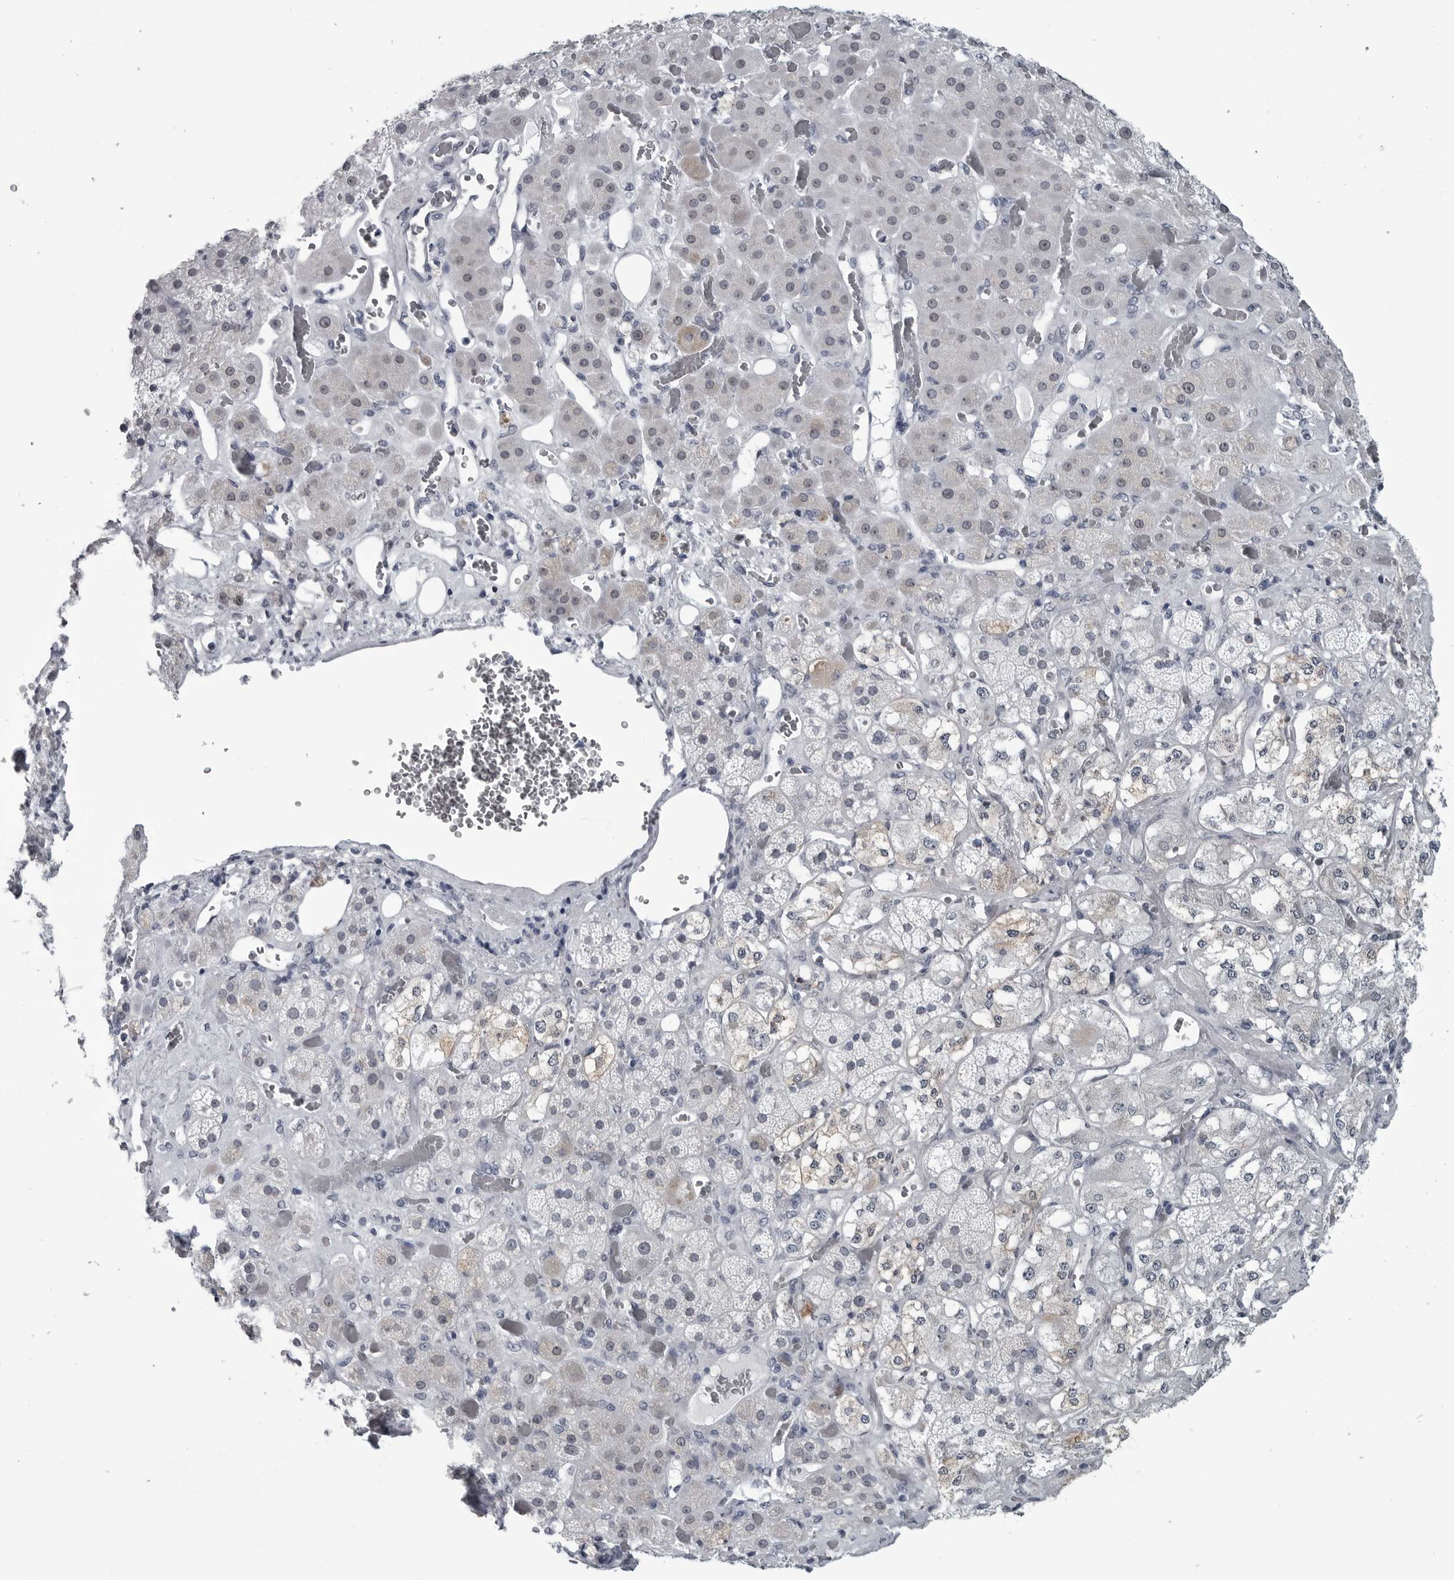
{"staining": {"intensity": "weak", "quantity": "<25%", "location": "cytoplasmic/membranous"}, "tissue": "adrenal gland", "cell_type": "Glandular cells", "image_type": "normal", "snomed": [{"axis": "morphology", "description": "Normal tissue, NOS"}, {"axis": "topography", "description": "Adrenal gland"}], "caption": "DAB (3,3'-diaminobenzidine) immunohistochemical staining of unremarkable adrenal gland displays no significant positivity in glandular cells. (Immunohistochemistry, brightfield microscopy, high magnification).", "gene": "MYOC", "patient": {"sex": "male", "age": 57}}